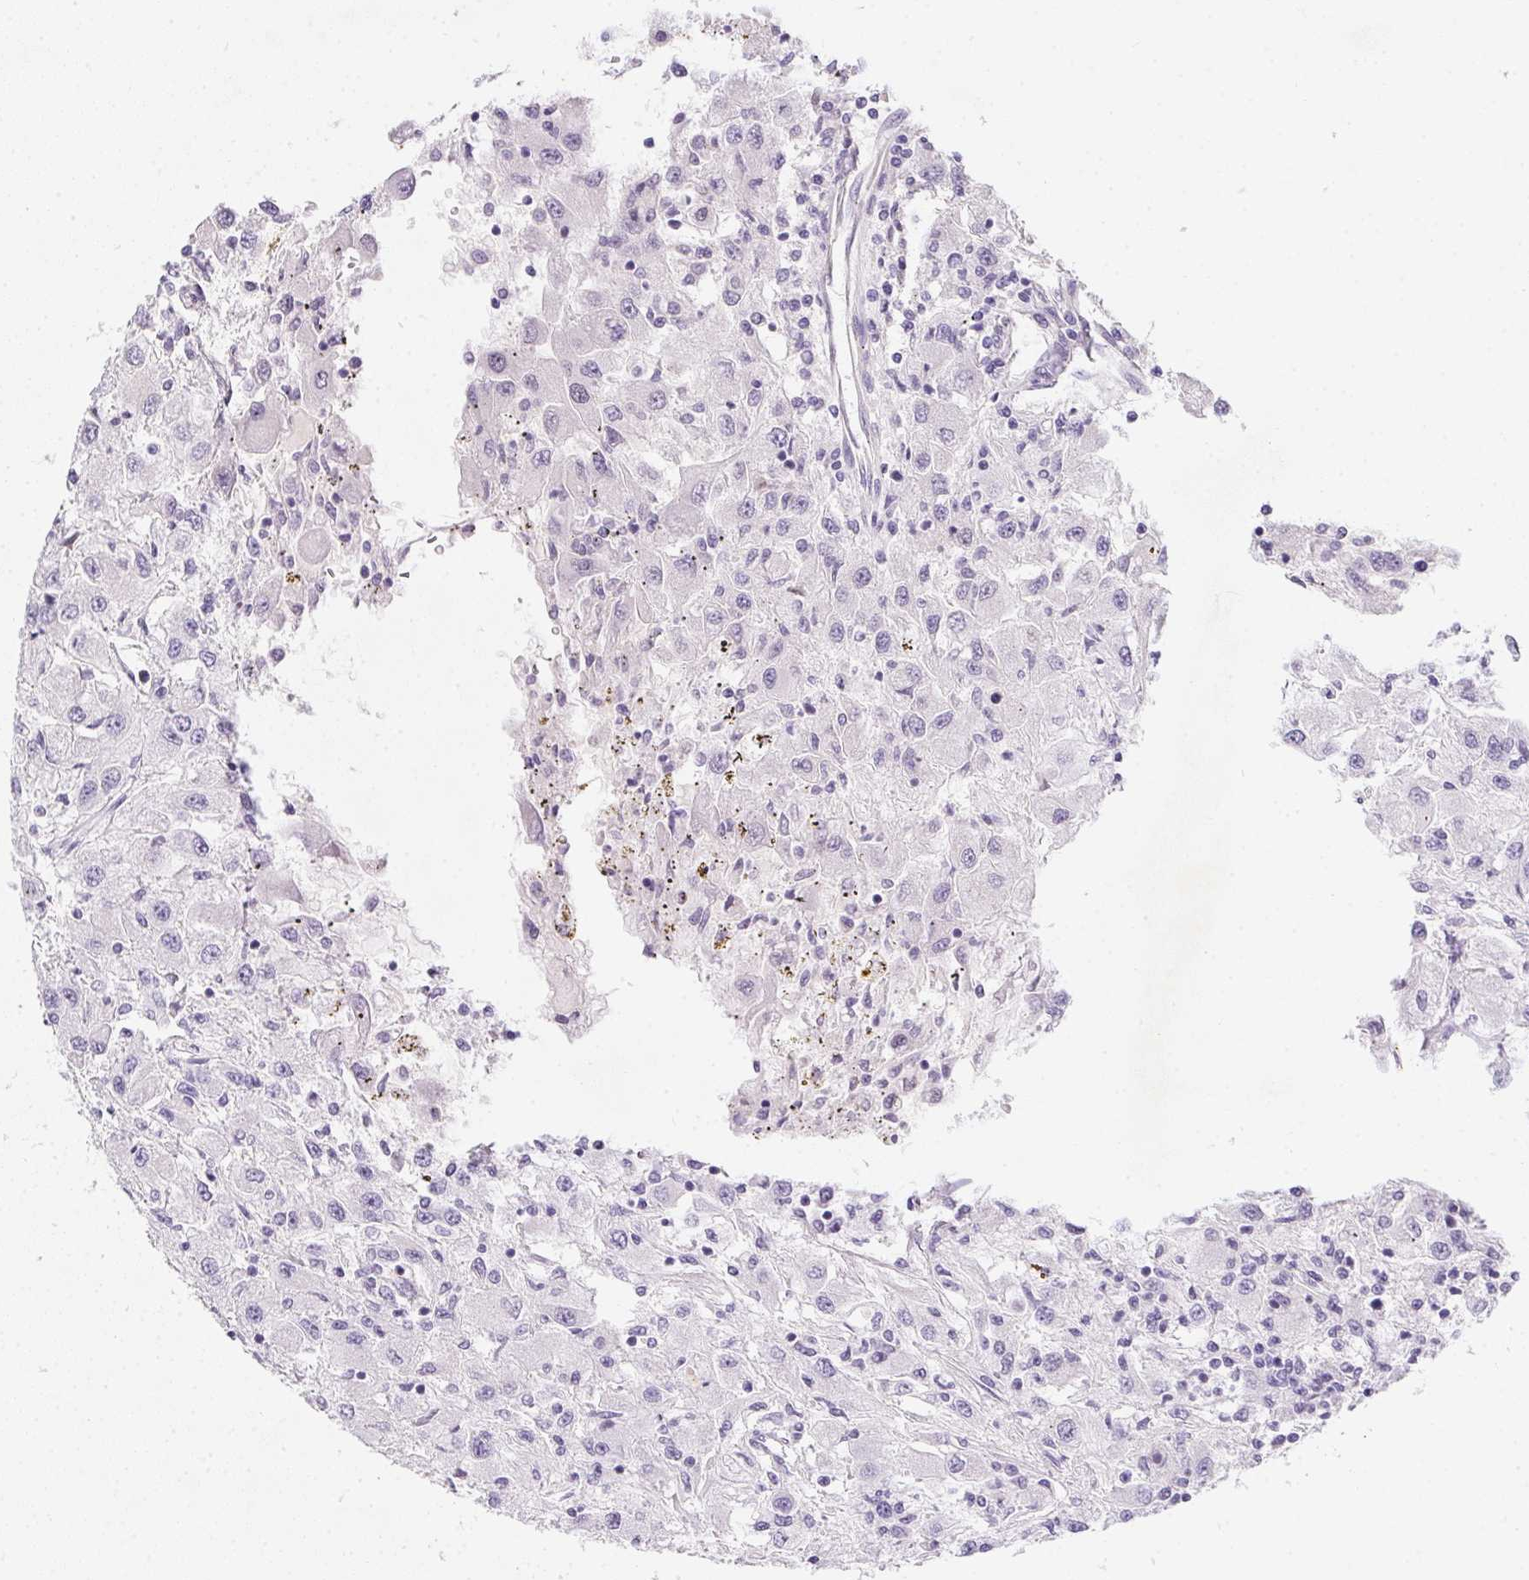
{"staining": {"intensity": "negative", "quantity": "none", "location": "none"}, "tissue": "renal cancer", "cell_type": "Tumor cells", "image_type": "cancer", "snomed": [{"axis": "morphology", "description": "Adenocarcinoma, NOS"}, {"axis": "topography", "description": "Kidney"}], "caption": "Protein analysis of renal cancer (adenocarcinoma) displays no significant expression in tumor cells.", "gene": "HELLS", "patient": {"sex": "female", "age": 67}}